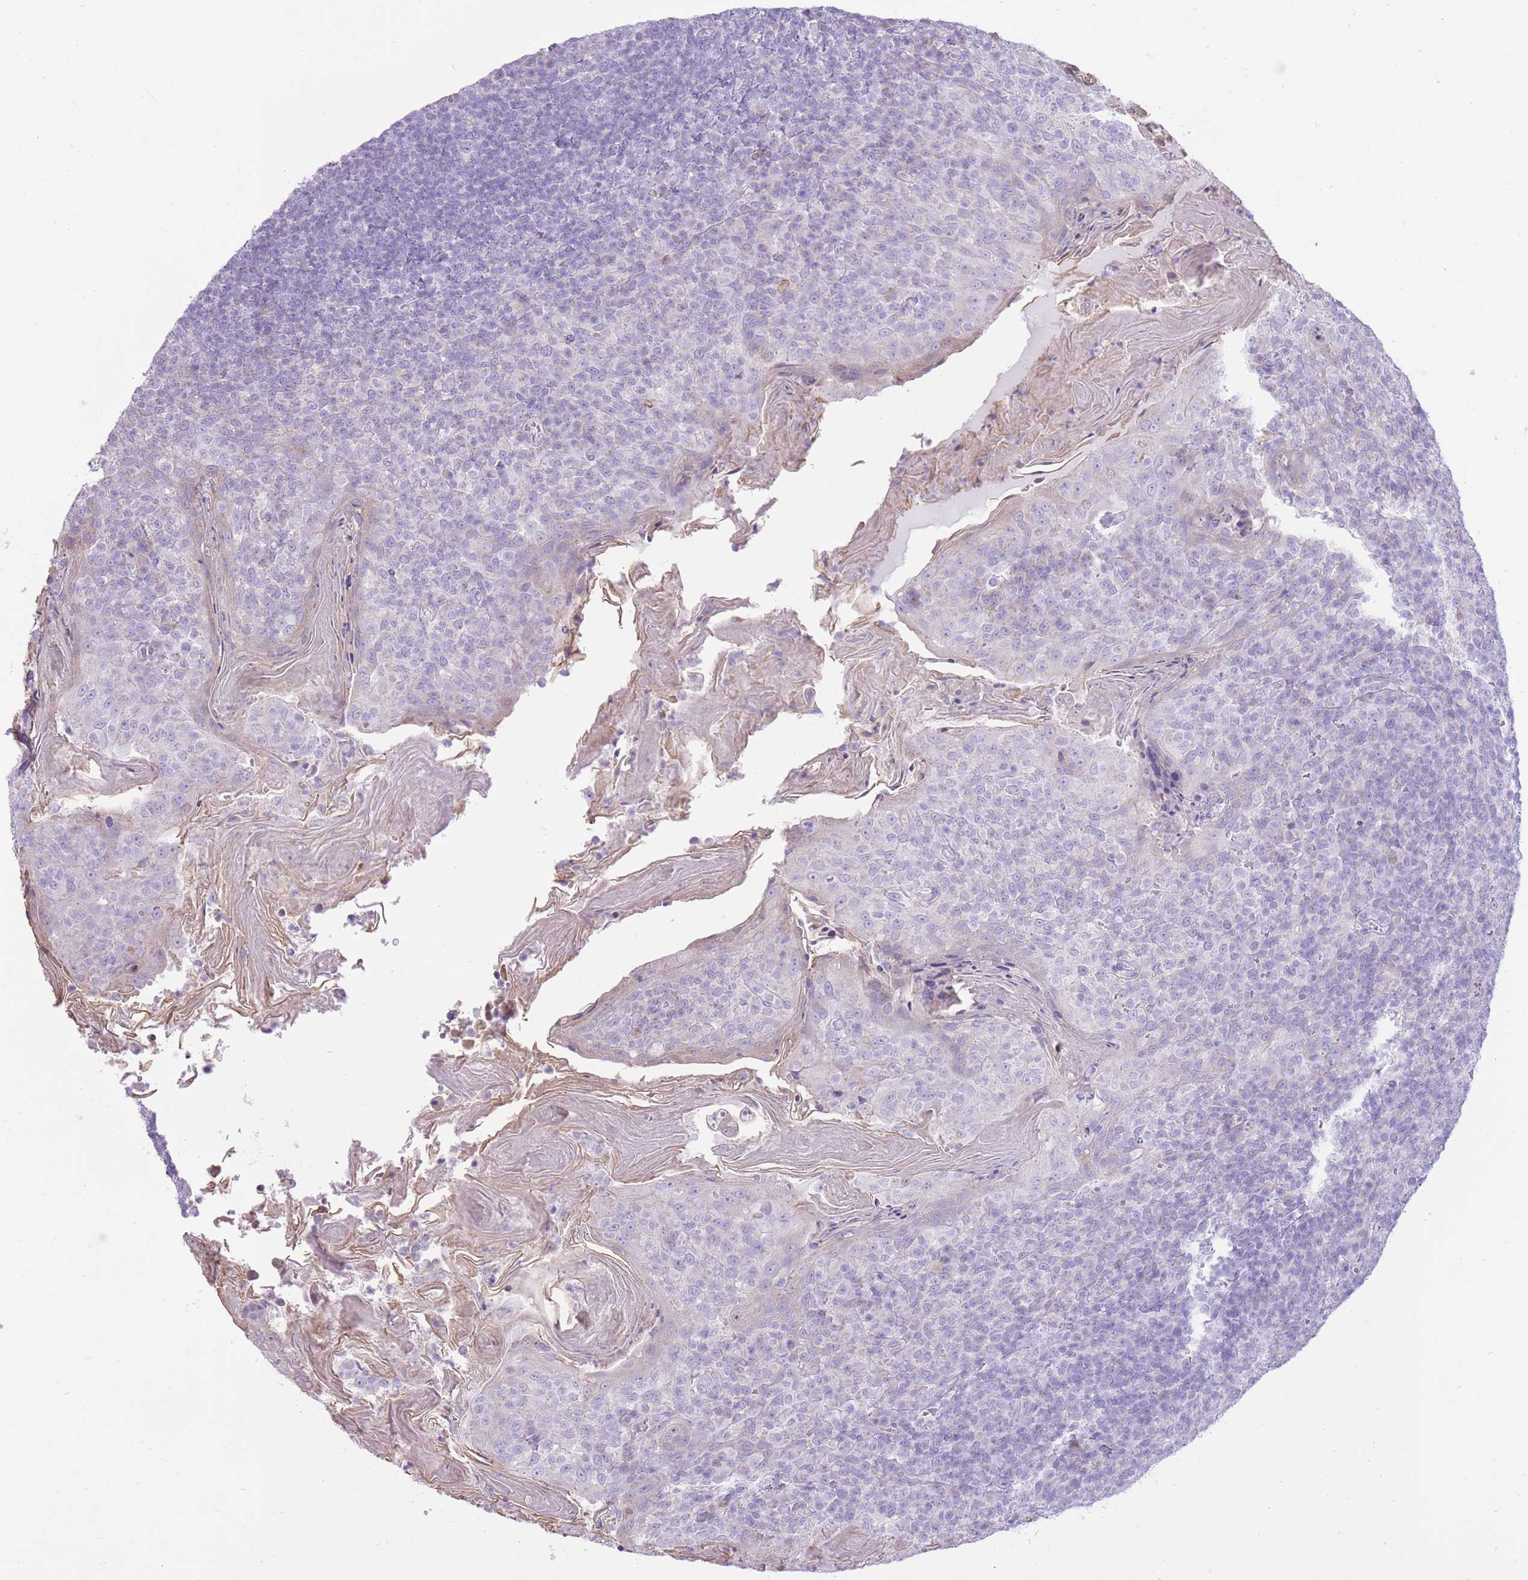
{"staining": {"intensity": "negative", "quantity": "none", "location": "none"}, "tissue": "tonsil", "cell_type": "Germinal center cells", "image_type": "normal", "snomed": [{"axis": "morphology", "description": "Normal tissue, NOS"}, {"axis": "topography", "description": "Tonsil"}], "caption": "This is an IHC micrograph of unremarkable human tonsil. There is no expression in germinal center cells.", "gene": "SLC4A4", "patient": {"sex": "female", "age": 10}}